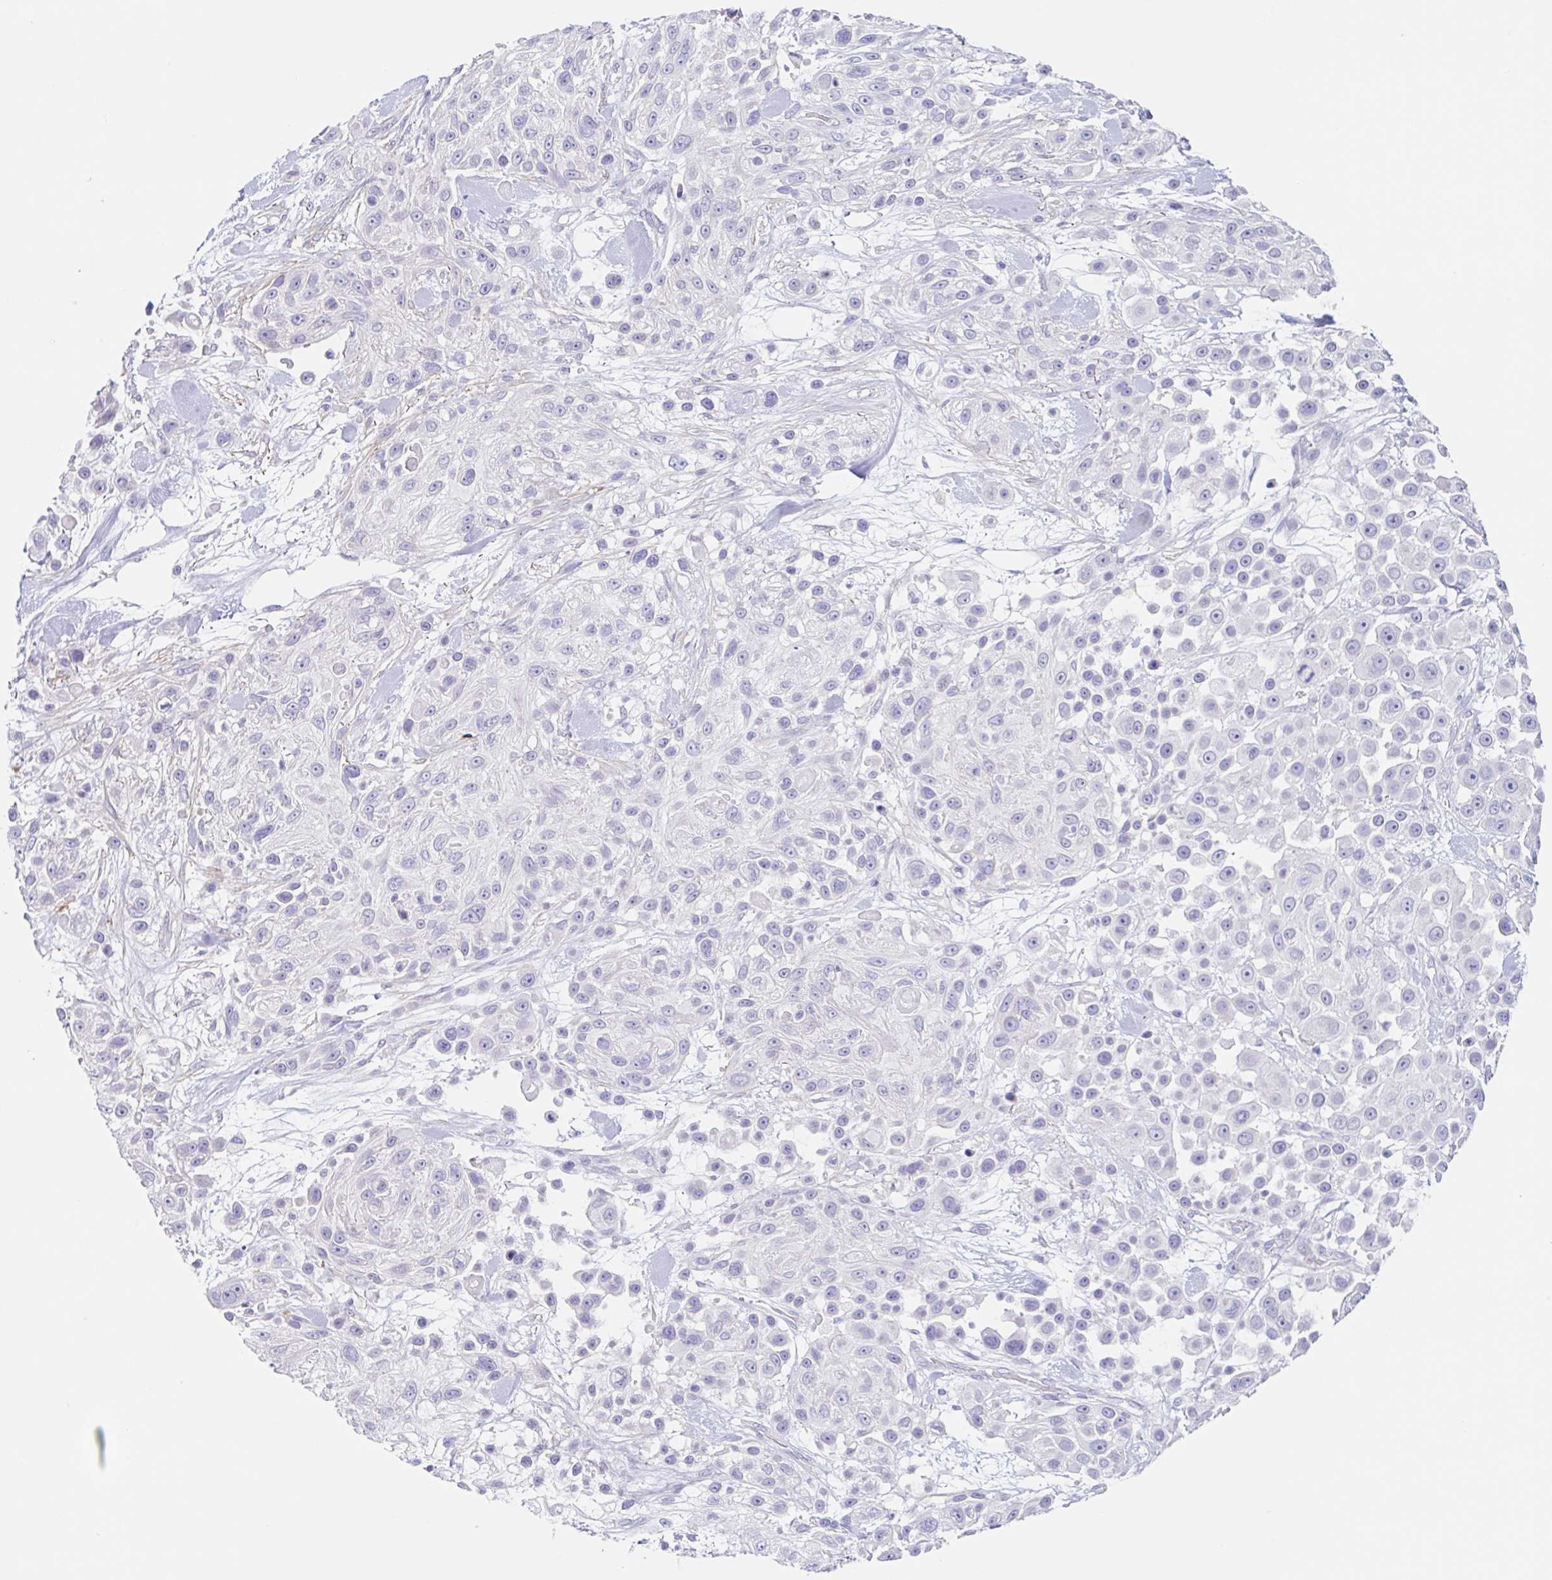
{"staining": {"intensity": "negative", "quantity": "none", "location": "none"}, "tissue": "skin cancer", "cell_type": "Tumor cells", "image_type": "cancer", "snomed": [{"axis": "morphology", "description": "Squamous cell carcinoma, NOS"}, {"axis": "topography", "description": "Skin"}], "caption": "A high-resolution micrograph shows IHC staining of skin cancer, which demonstrates no significant positivity in tumor cells. (Stains: DAB (3,3'-diaminobenzidine) IHC with hematoxylin counter stain, Microscopy: brightfield microscopy at high magnification).", "gene": "DCAF17", "patient": {"sex": "male", "age": 67}}